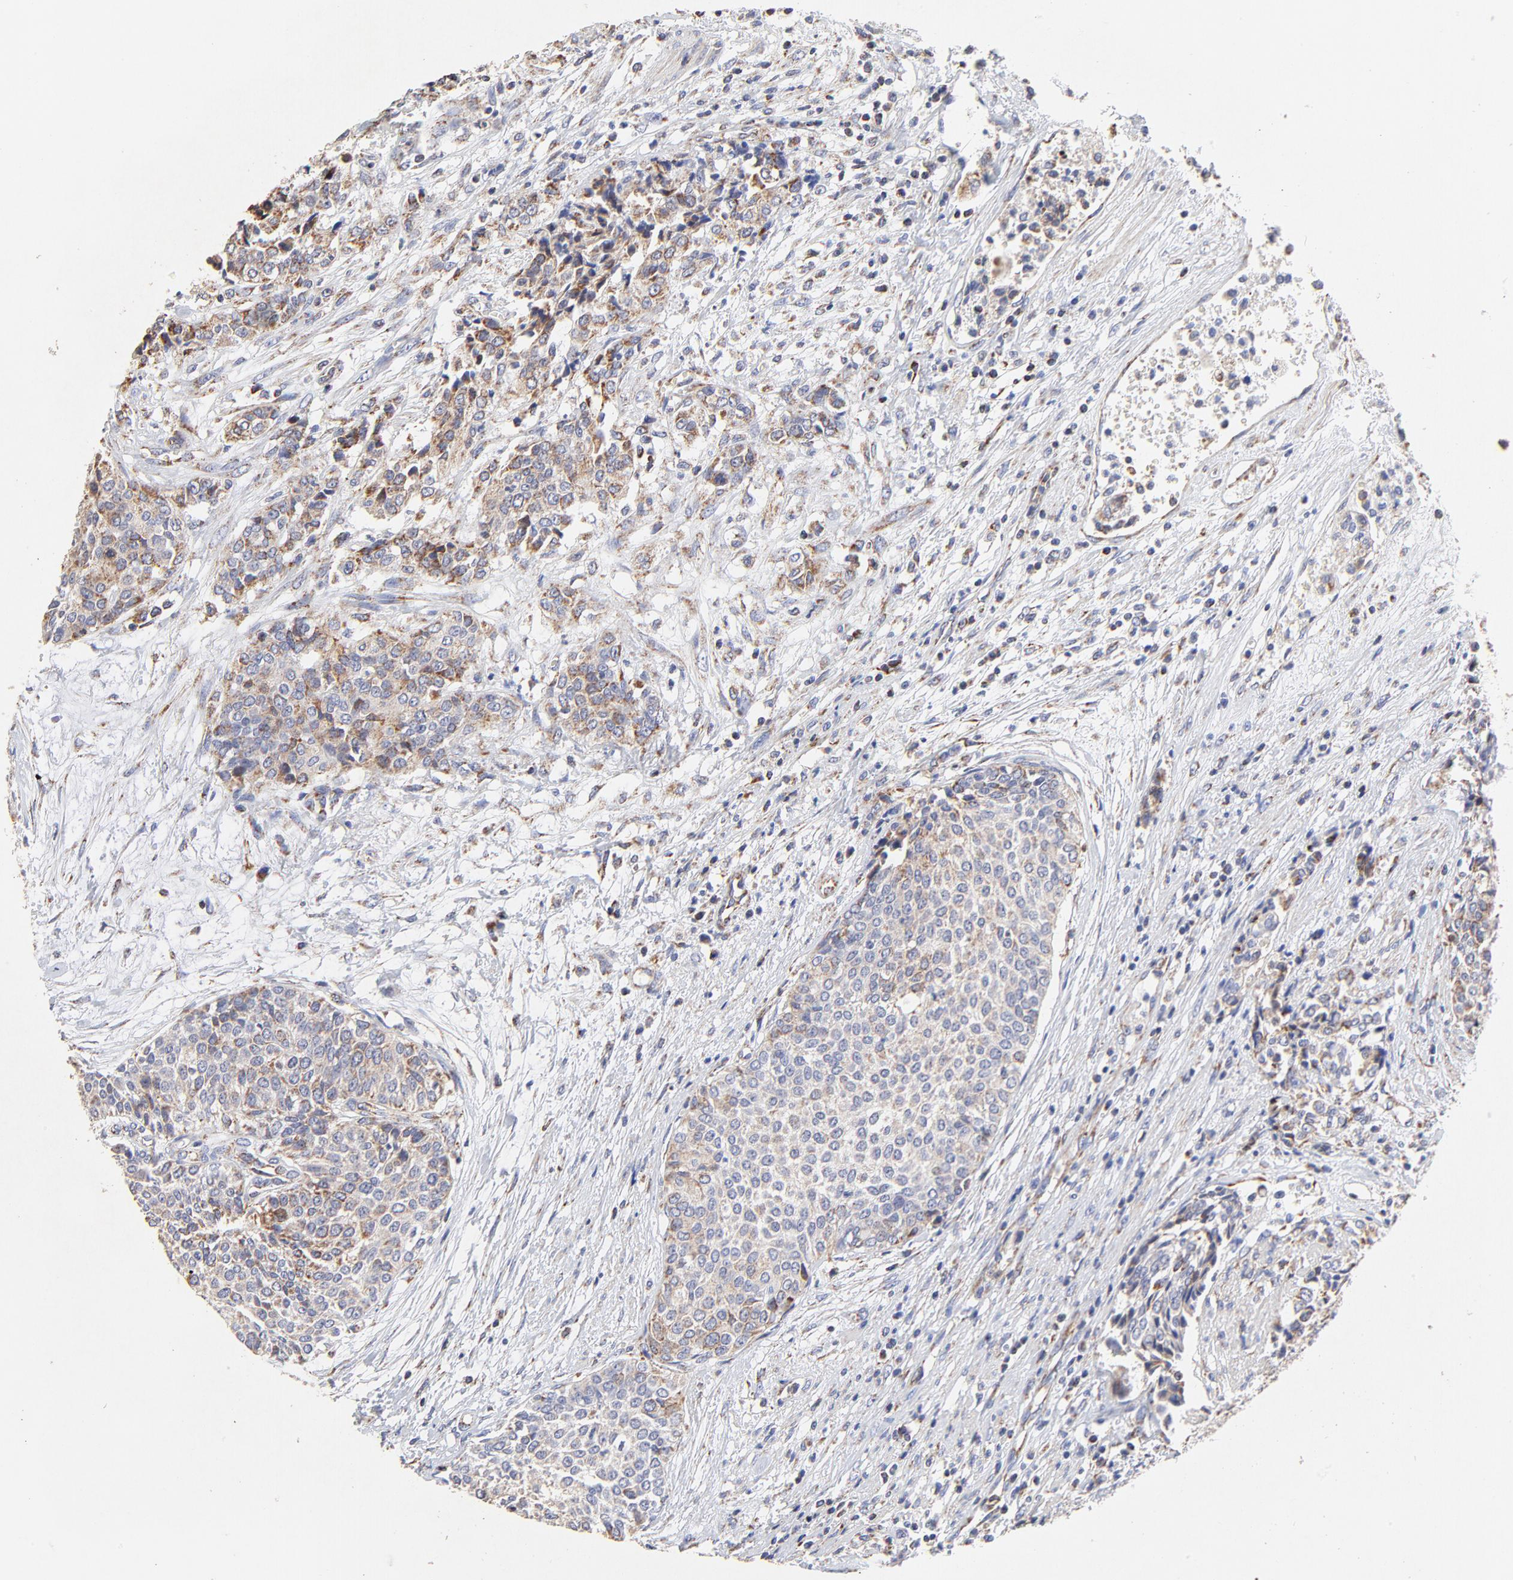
{"staining": {"intensity": "weak", "quantity": ">75%", "location": "cytoplasmic/membranous"}, "tissue": "urothelial cancer", "cell_type": "Tumor cells", "image_type": "cancer", "snomed": [{"axis": "morphology", "description": "Urothelial carcinoma, Low grade"}, {"axis": "topography", "description": "Urinary bladder"}], "caption": "Urothelial carcinoma (low-grade) tissue shows weak cytoplasmic/membranous positivity in about >75% of tumor cells, visualized by immunohistochemistry.", "gene": "SSBP1", "patient": {"sex": "female", "age": 73}}